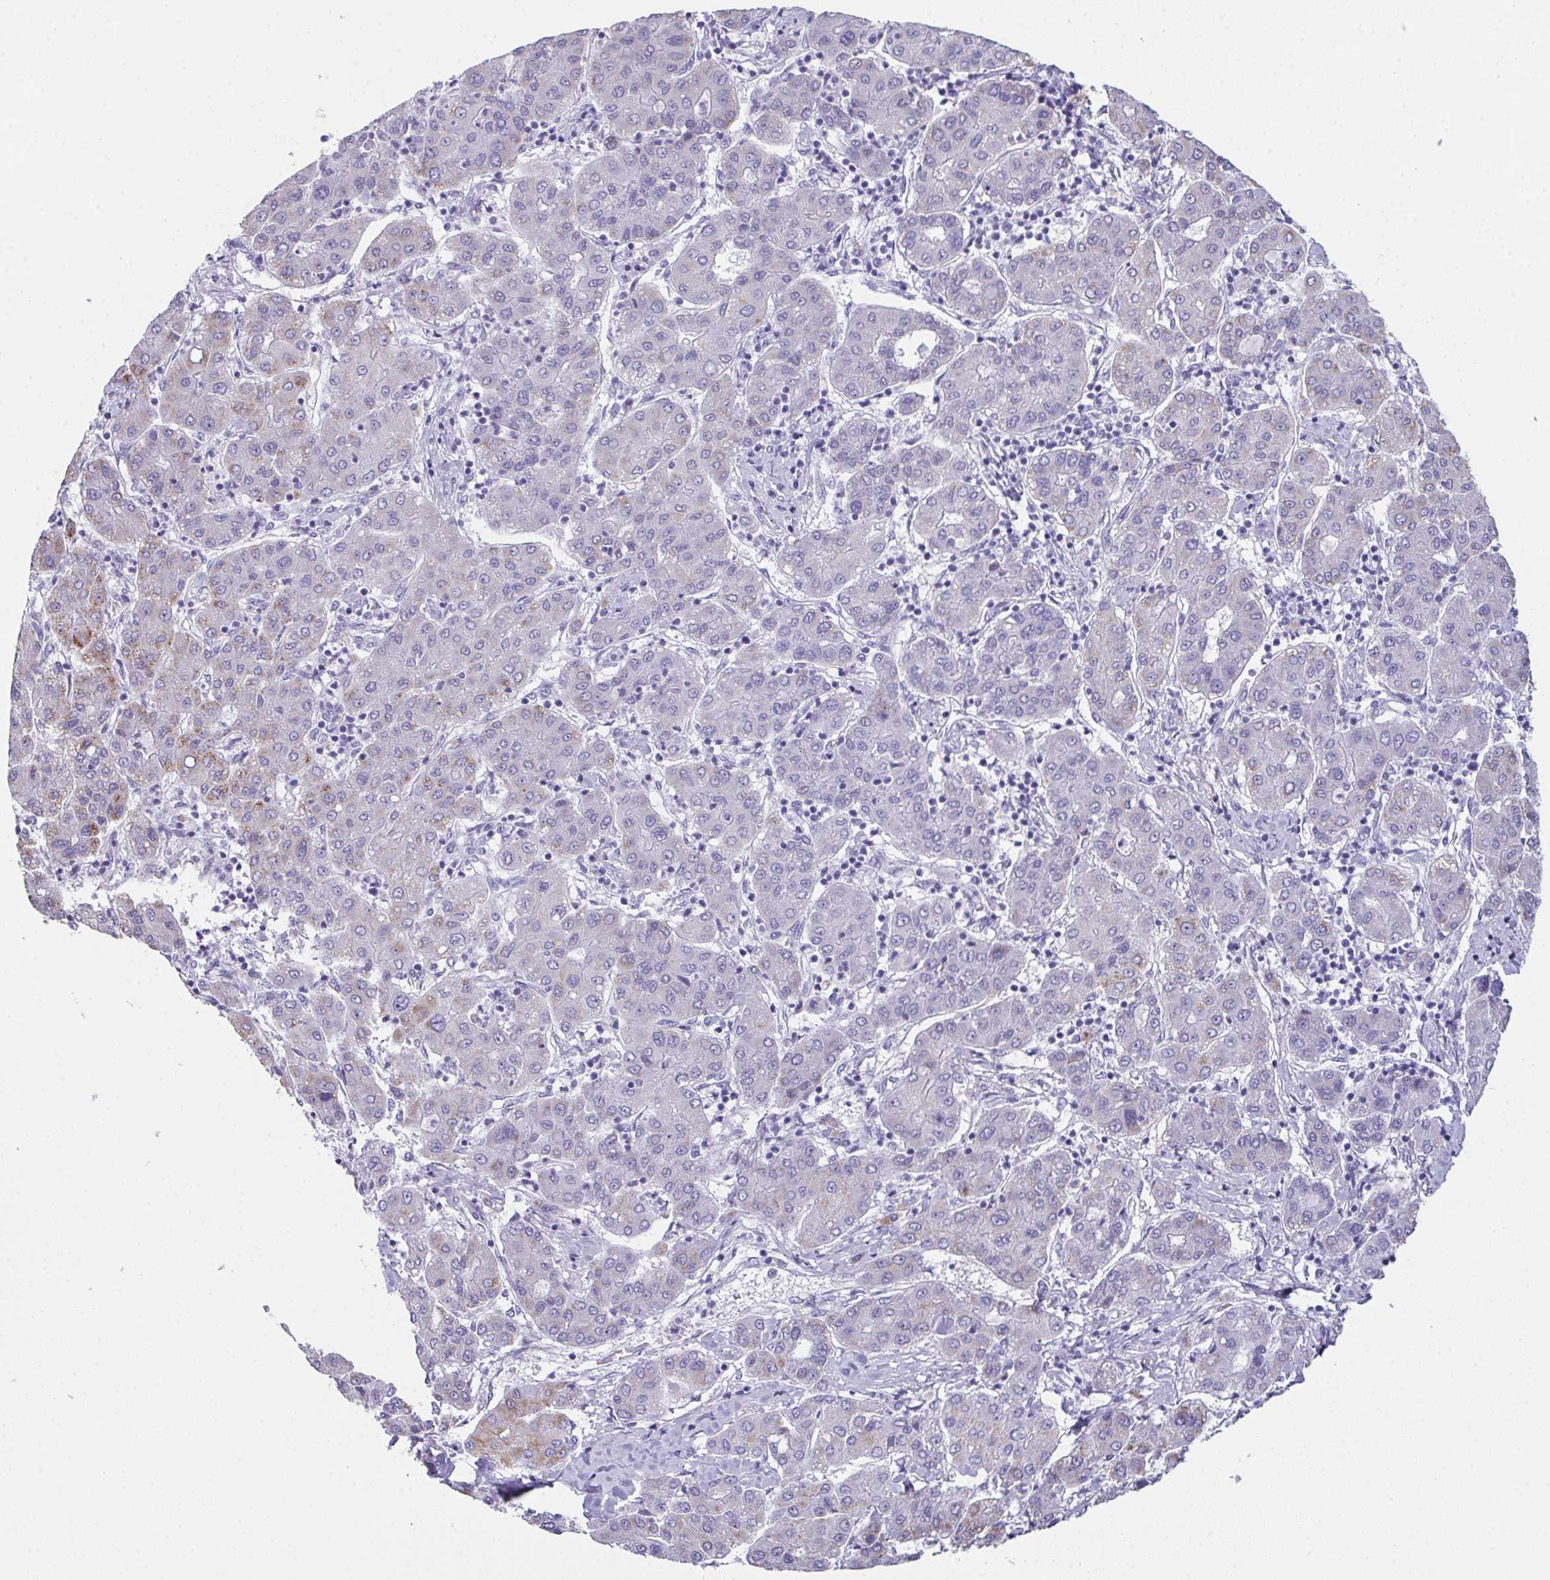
{"staining": {"intensity": "negative", "quantity": "none", "location": "none"}, "tissue": "liver cancer", "cell_type": "Tumor cells", "image_type": "cancer", "snomed": [{"axis": "morphology", "description": "Carcinoma, Hepatocellular, NOS"}, {"axis": "topography", "description": "Liver"}], "caption": "An image of liver cancer (hepatocellular carcinoma) stained for a protein demonstrates no brown staining in tumor cells.", "gene": "TEX19", "patient": {"sex": "male", "age": 65}}